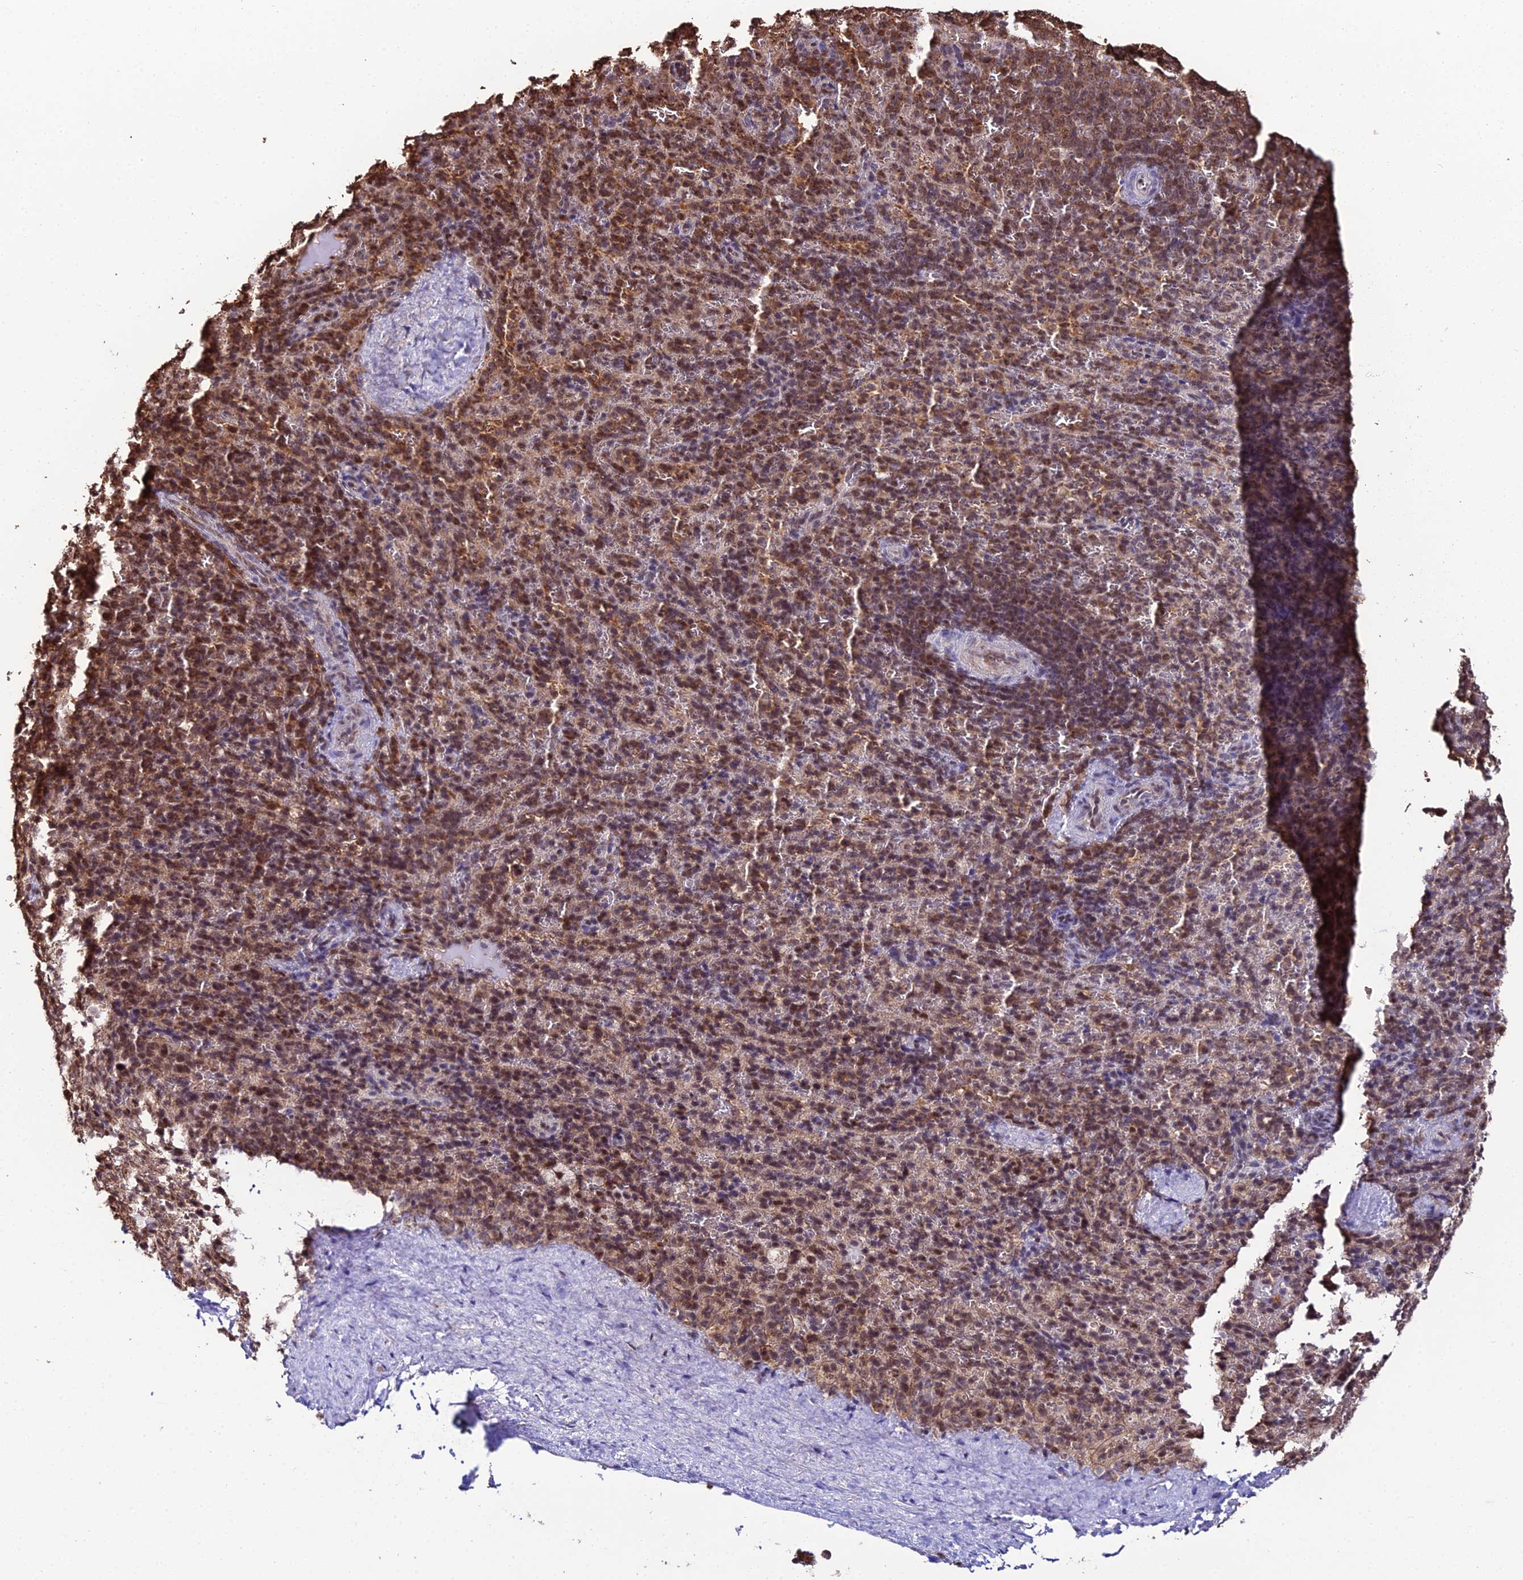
{"staining": {"intensity": "moderate", "quantity": ">75%", "location": "nuclear"}, "tissue": "spleen", "cell_type": "Cells in red pulp", "image_type": "normal", "snomed": [{"axis": "morphology", "description": "Normal tissue, NOS"}, {"axis": "topography", "description": "Spleen"}], "caption": "This histopathology image shows immunohistochemistry staining of benign spleen, with medium moderate nuclear expression in about >75% of cells in red pulp.", "gene": "PPP4C", "patient": {"sex": "female", "age": 21}}